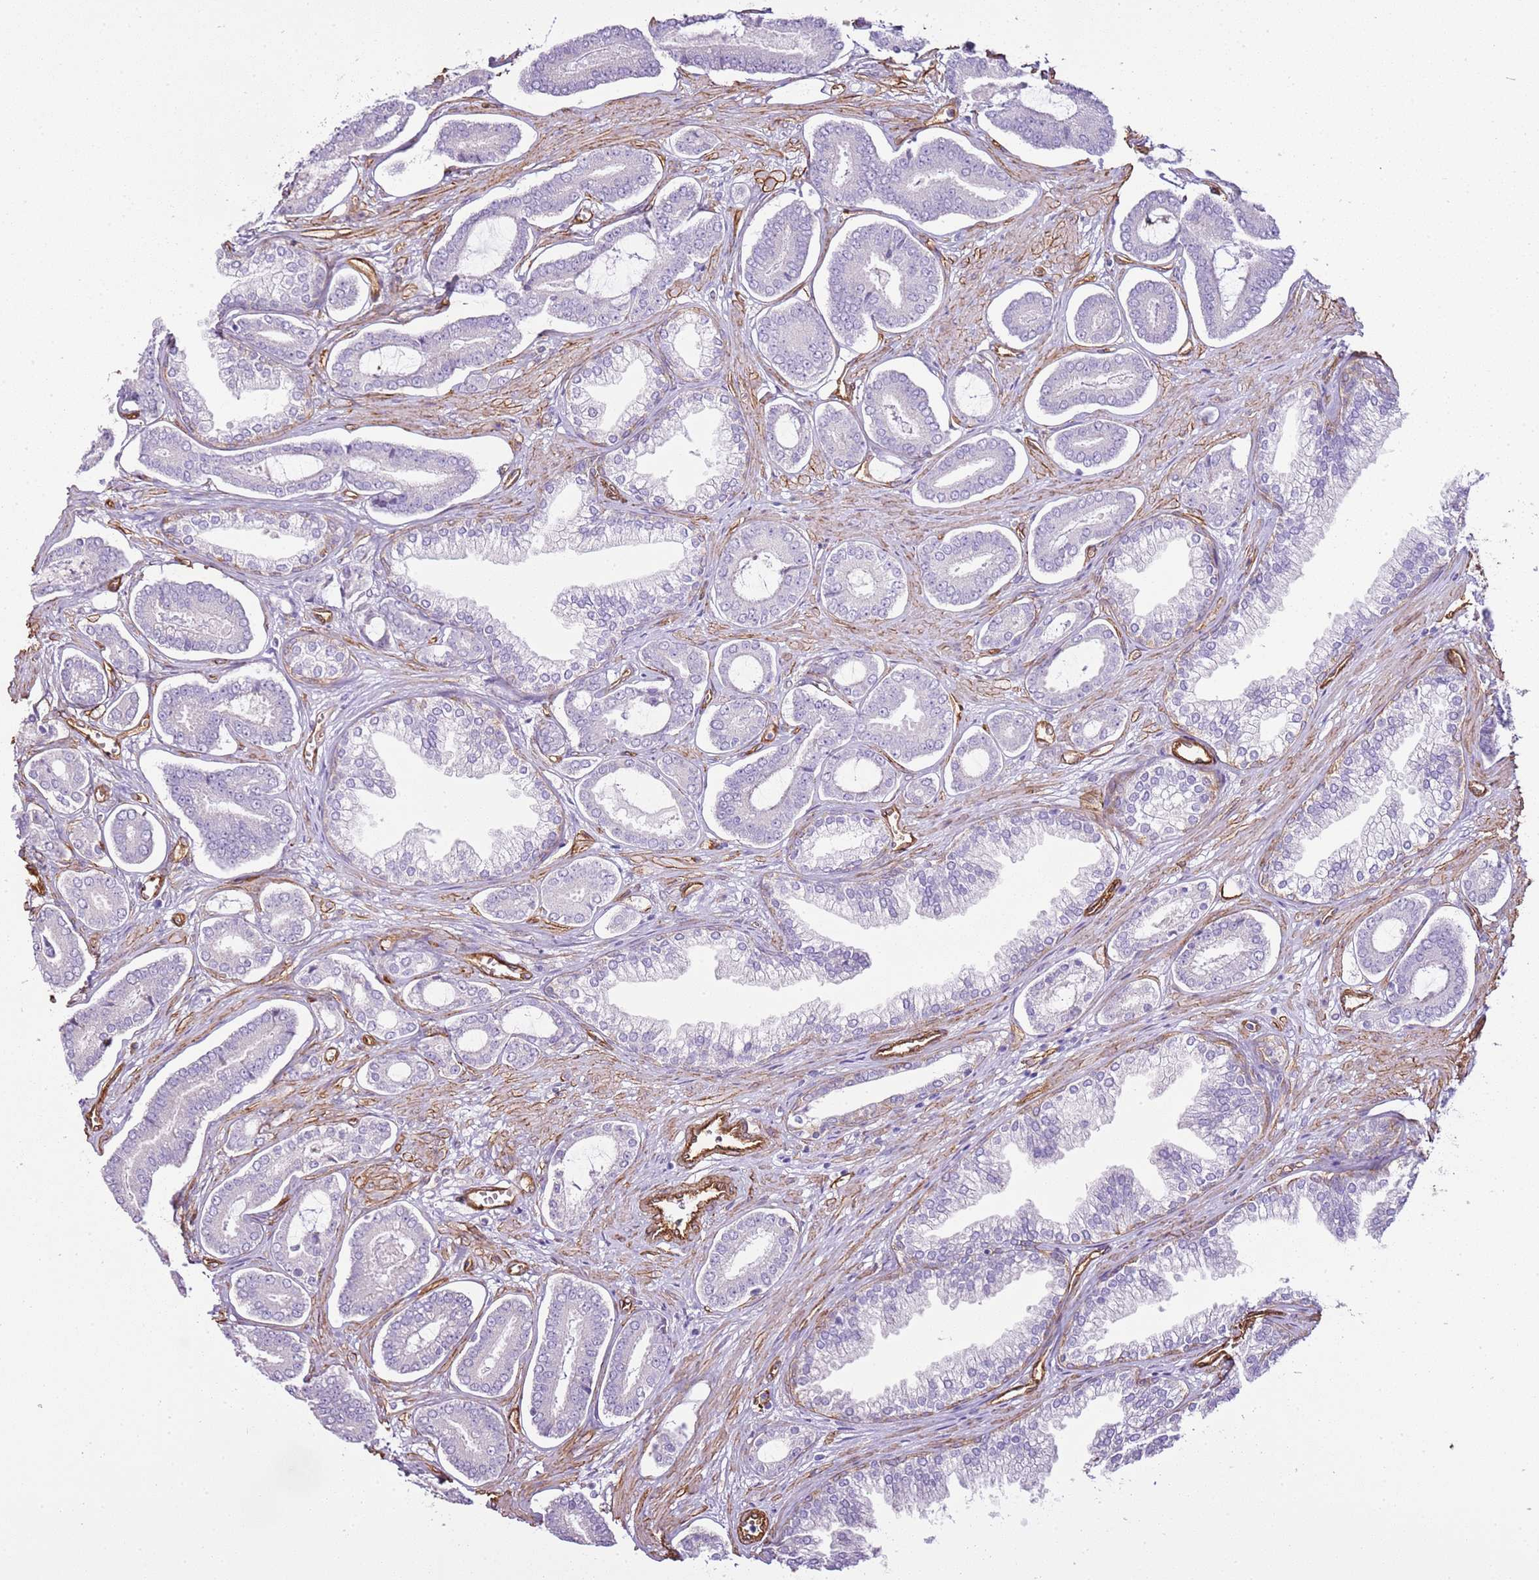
{"staining": {"intensity": "negative", "quantity": "none", "location": "none"}, "tissue": "prostate cancer", "cell_type": "Tumor cells", "image_type": "cancer", "snomed": [{"axis": "morphology", "description": "Adenocarcinoma, NOS"}, {"axis": "topography", "description": "Prostate and seminal vesicle, NOS"}], "caption": "The photomicrograph reveals no staining of tumor cells in prostate cancer.", "gene": "CTDSPL", "patient": {"sex": "male", "age": 76}}